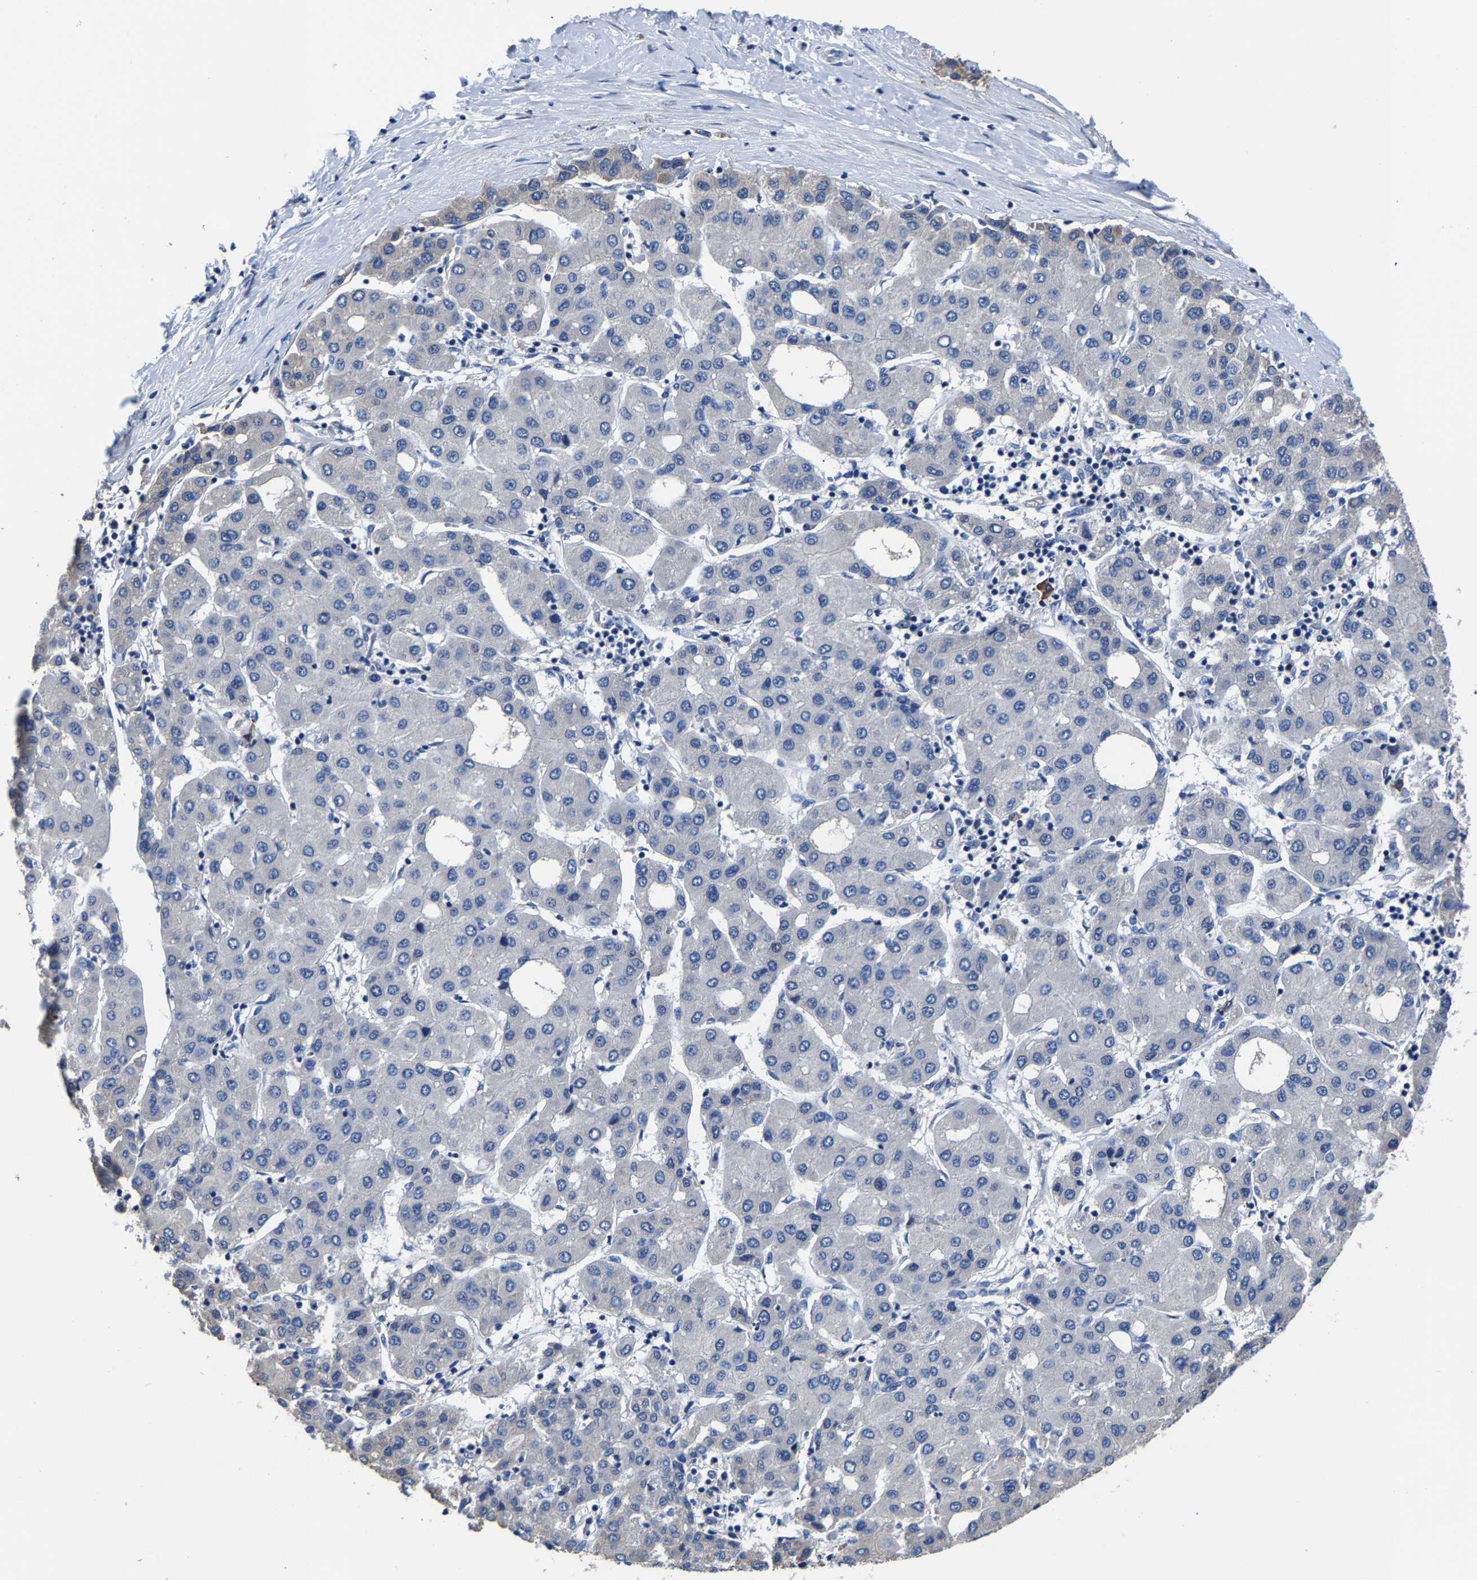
{"staining": {"intensity": "negative", "quantity": "none", "location": "none"}, "tissue": "liver cancer", "cell_type": "Tumor cells", "image_type": "cancer", "snomed": [{"axis": "morphology", "description": "Carcinoma, Hepatocellular, NOS"}, {"axis": "topography", "description": "Liver"}], "caption": "This image is of liver cancer (hepatocellular carcinoma) stained with IHC to label a protein in brown with the nuclei are counter-stained blue. There is no expression in tumor cells. (DAB (3,3'-diaminobenzidine) immunohistochemistry, high magnification).", "gene": "SRPK2", "patient": {"sex": "male", "age": 65}}